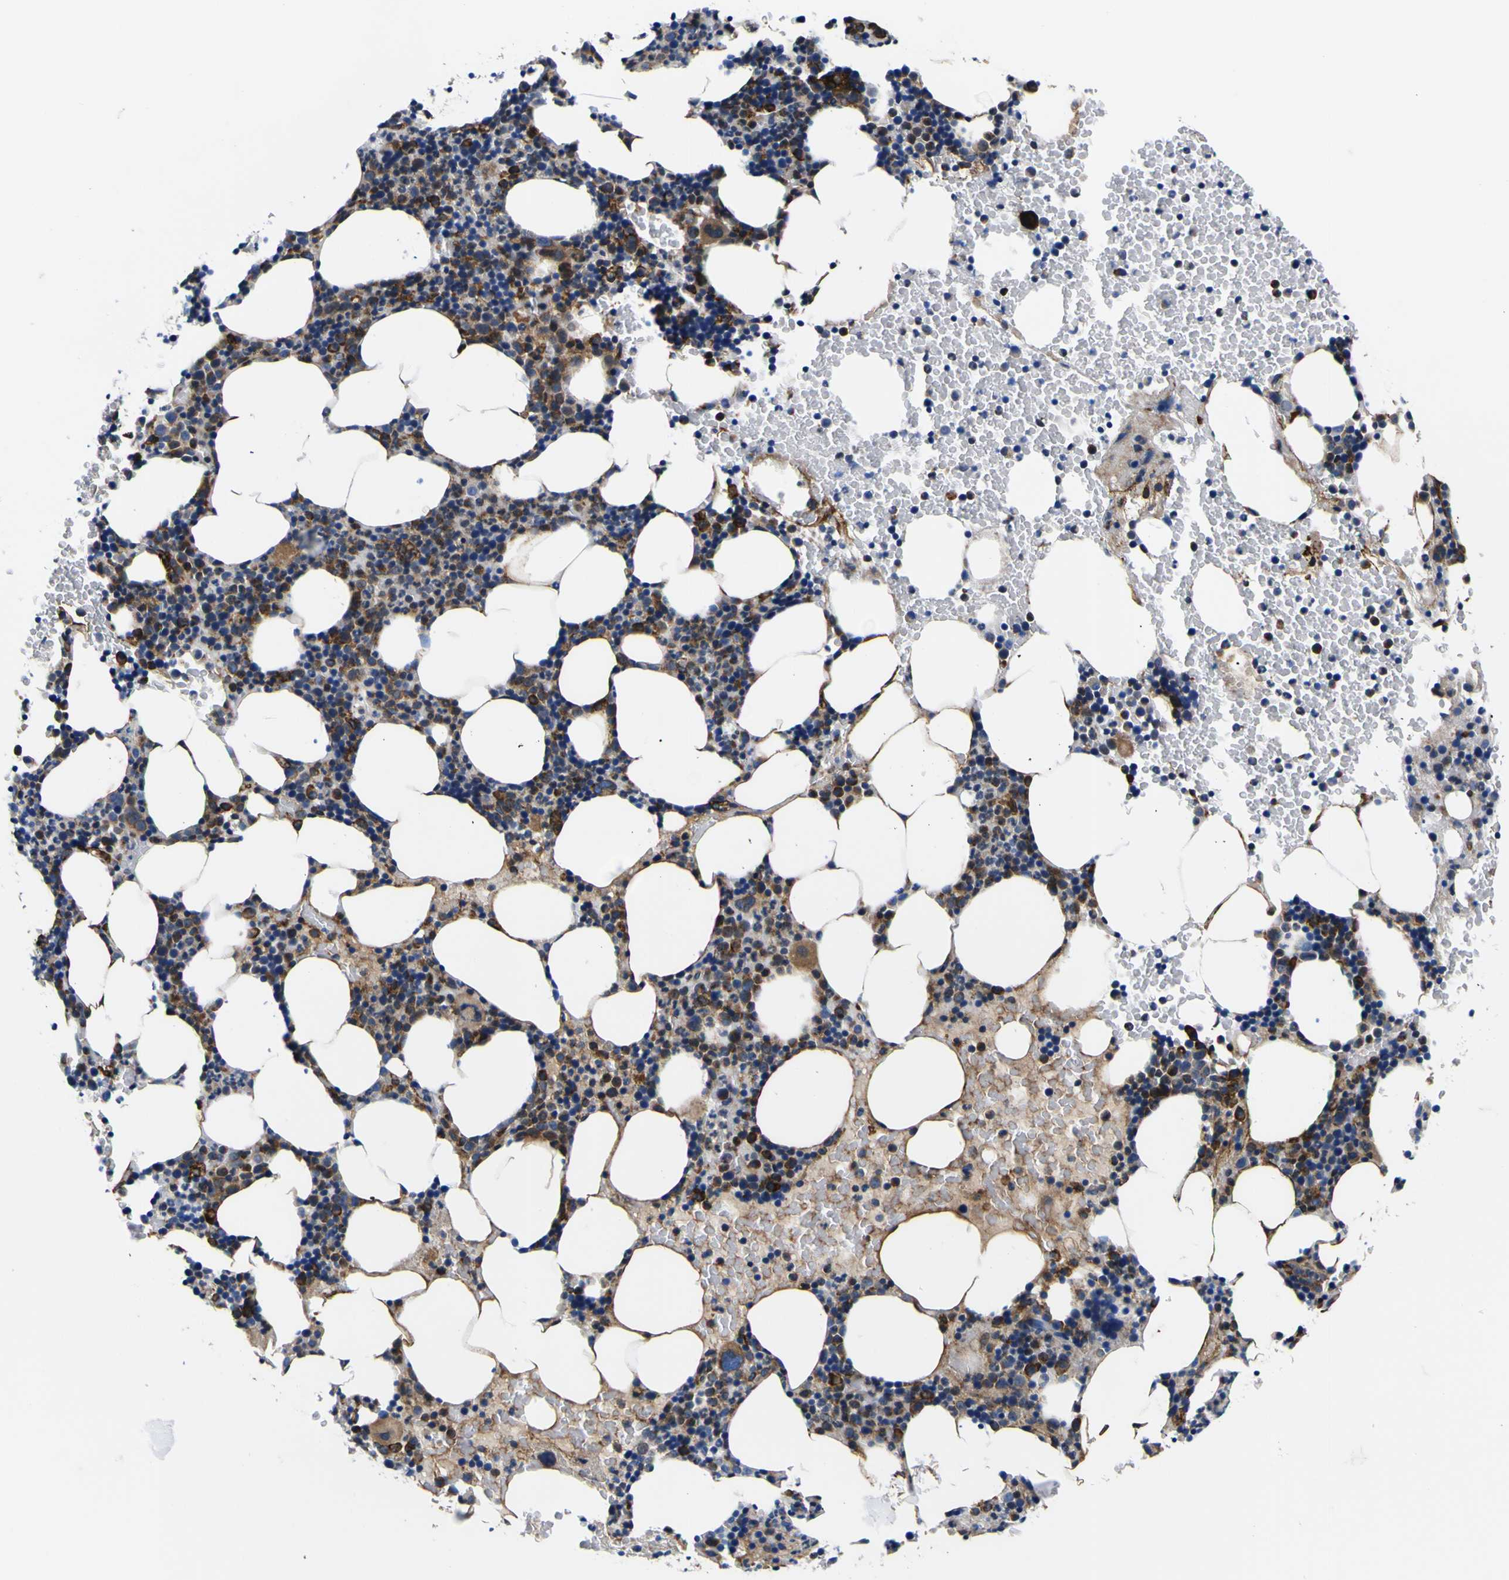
{"staining": {"intensity": "strong", "quantity": "<25%", "location": "cytoplasmic/membranous"}, "tissue": "bone marrow", "cell_type": "Hematopoietic cells", "image_type": "normal", "snomed": [{"axis": "morphology", "description": "Normal tissue, NOS"}, {"axis": "morphology", "description": "Inflammation, NOS"}, {"axis": "topography", "description": "Bone marrow"}], "caption": "High-magnification brightfield microscopy of normal bone marrow stained with DAB (3,3'-diaminobenzidine) (brown) and counterstained with hematoxylin (blue). hematopoietic cells exhibit strong cytoplasmic/membranous expression is present in about<25% of cells.", "gene": "SCD", "patient": {"sex": "female", "age": 70}}